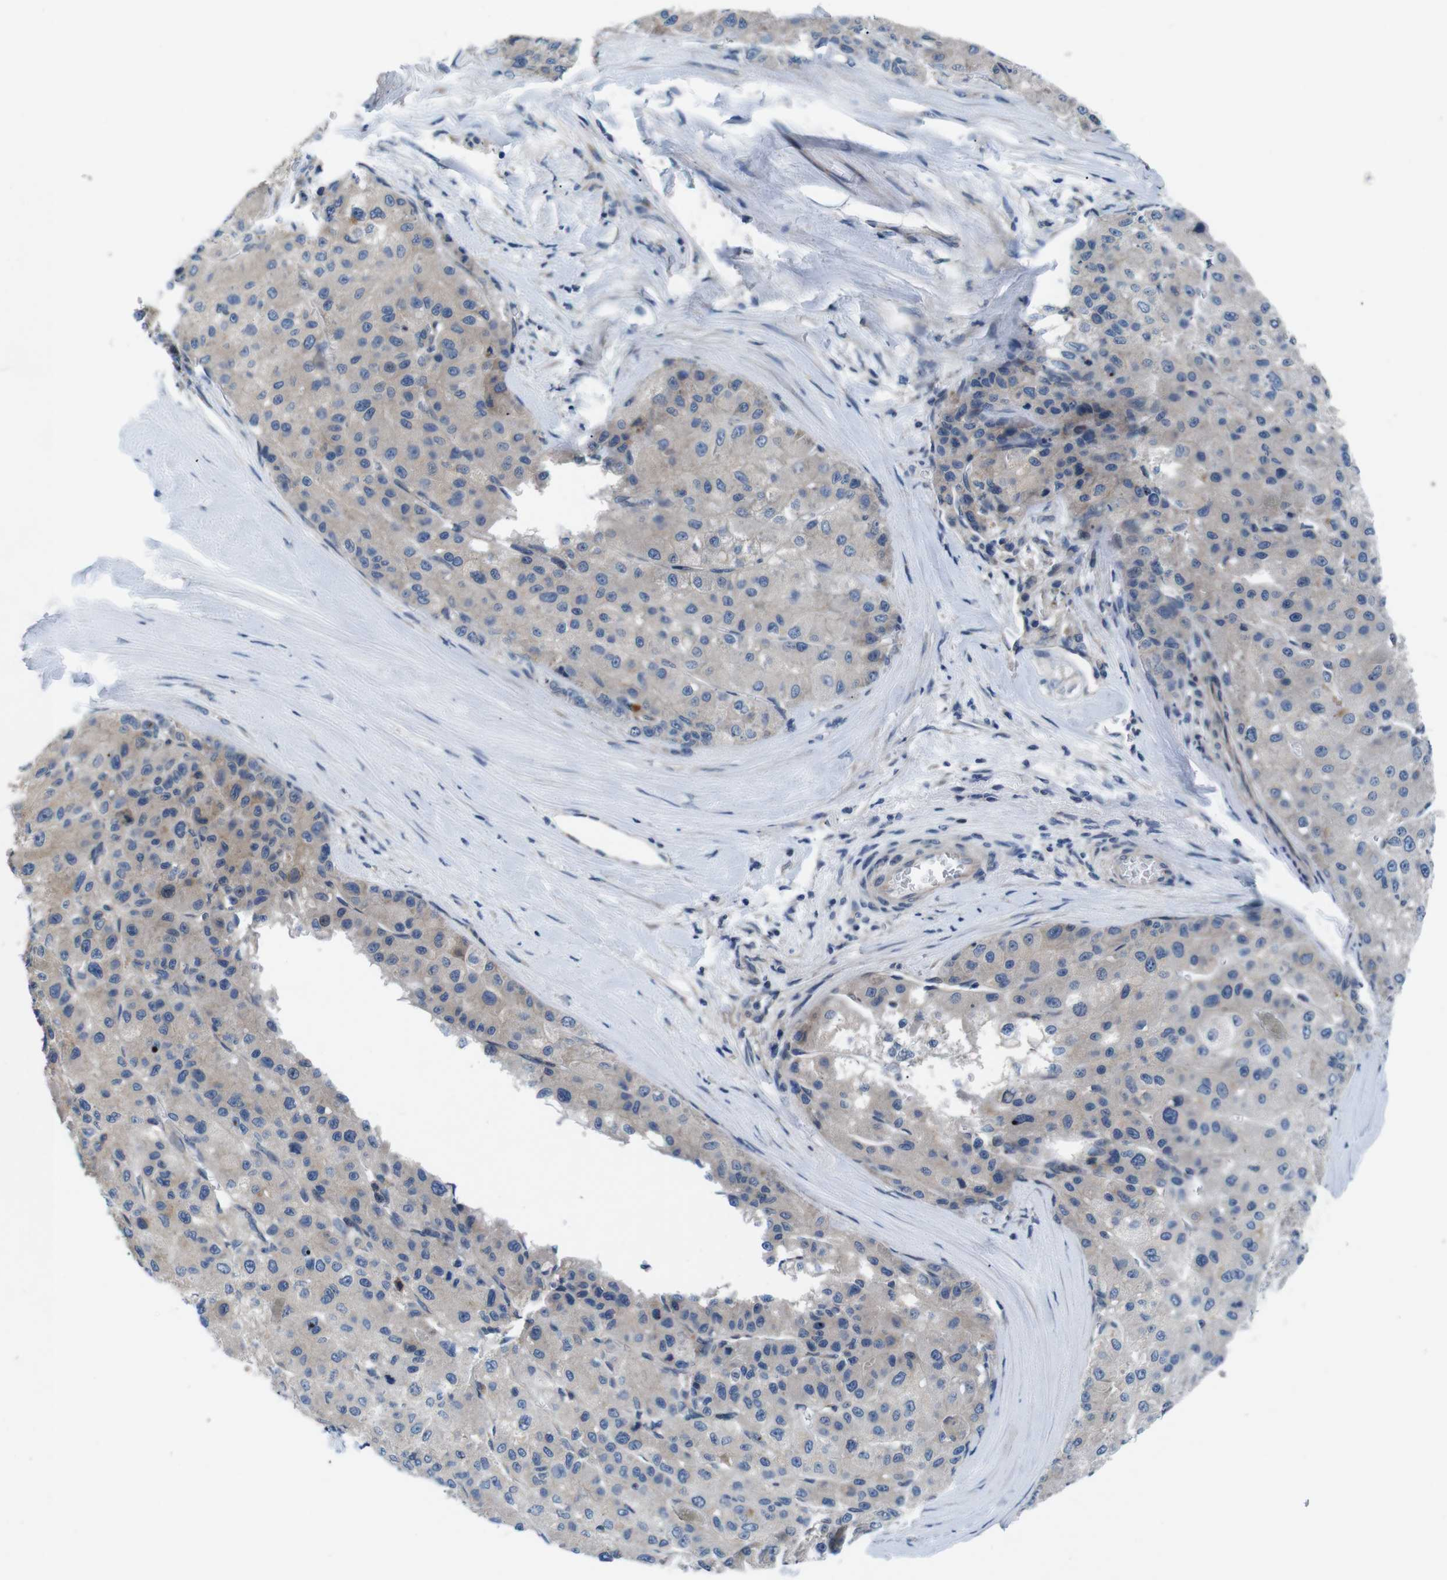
{"staining": {"intensity": "moderate", "quantity": ">75%", "location": "cytoplasmic/membranous"}, "tissue": "liver cancer", "cell_type": "Tumor cells", "image_type": "cancer", "snomed": [{"axis": "morphology", "description": "Carcinoma, Hepatocellular, NOS"}, {"axis": "topography", "description": "Liver"}], "caption": "Liver hepatocellular carcinoma was stained to show a protein in brown. There is medium levels of moderate cytoplasmic/membranous staining in about >75% of tumor cells. The protein is stained brown, and the nuclei are stained in blue (DAB IHC with brightfield microscopy, high magnification).", "gene": "JAK1", "patient": {"sex": "male", "age": 80}}